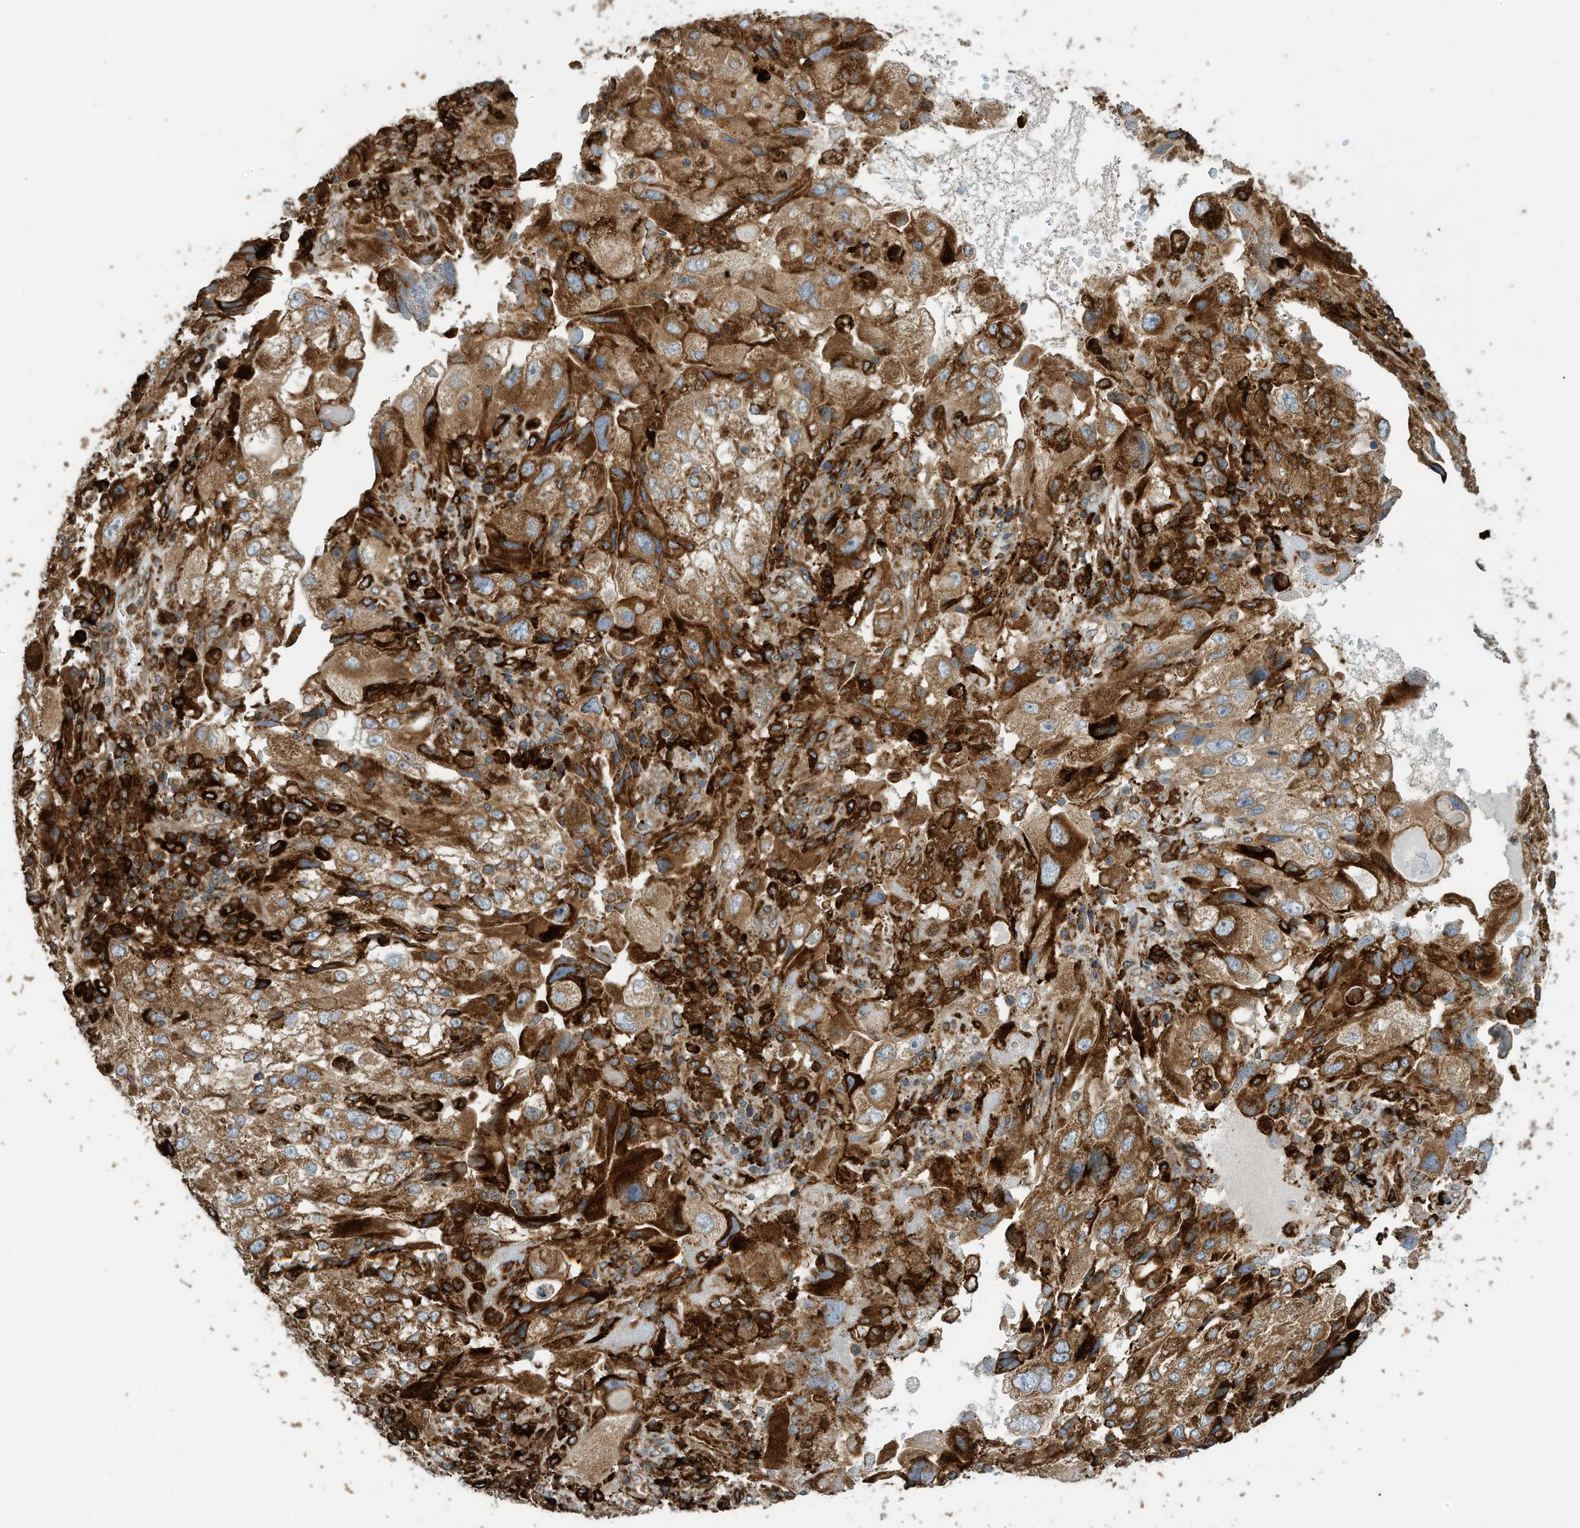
{"staining": {"intensity": "strong", "quantity": ">75%", "location": "cytoplasmic/membranous"}, "tissue": "endometrial cancer", "cell_type": "Tumor cells", "image_type": "cancer", "snomed": [{"axis": "morphology", "description": "Adenocarcinoma, NOS"}, {"axis": "topography", "description": "Endometrium"}], "caption": "Immunohistochemistry (IHC) micrograph of neoplastic tissue: human endometrial adenocarcinoma stained using immunohistochemistry (IHC) shows high levels of strong protein expression localized specifically in the cytoplasmic/membranous of tumor cells, appearing as a cytoplasmic/membranous brown color.", "gene": "TRNAU1AP", "patient": {"sex": "female", "age": 49}}